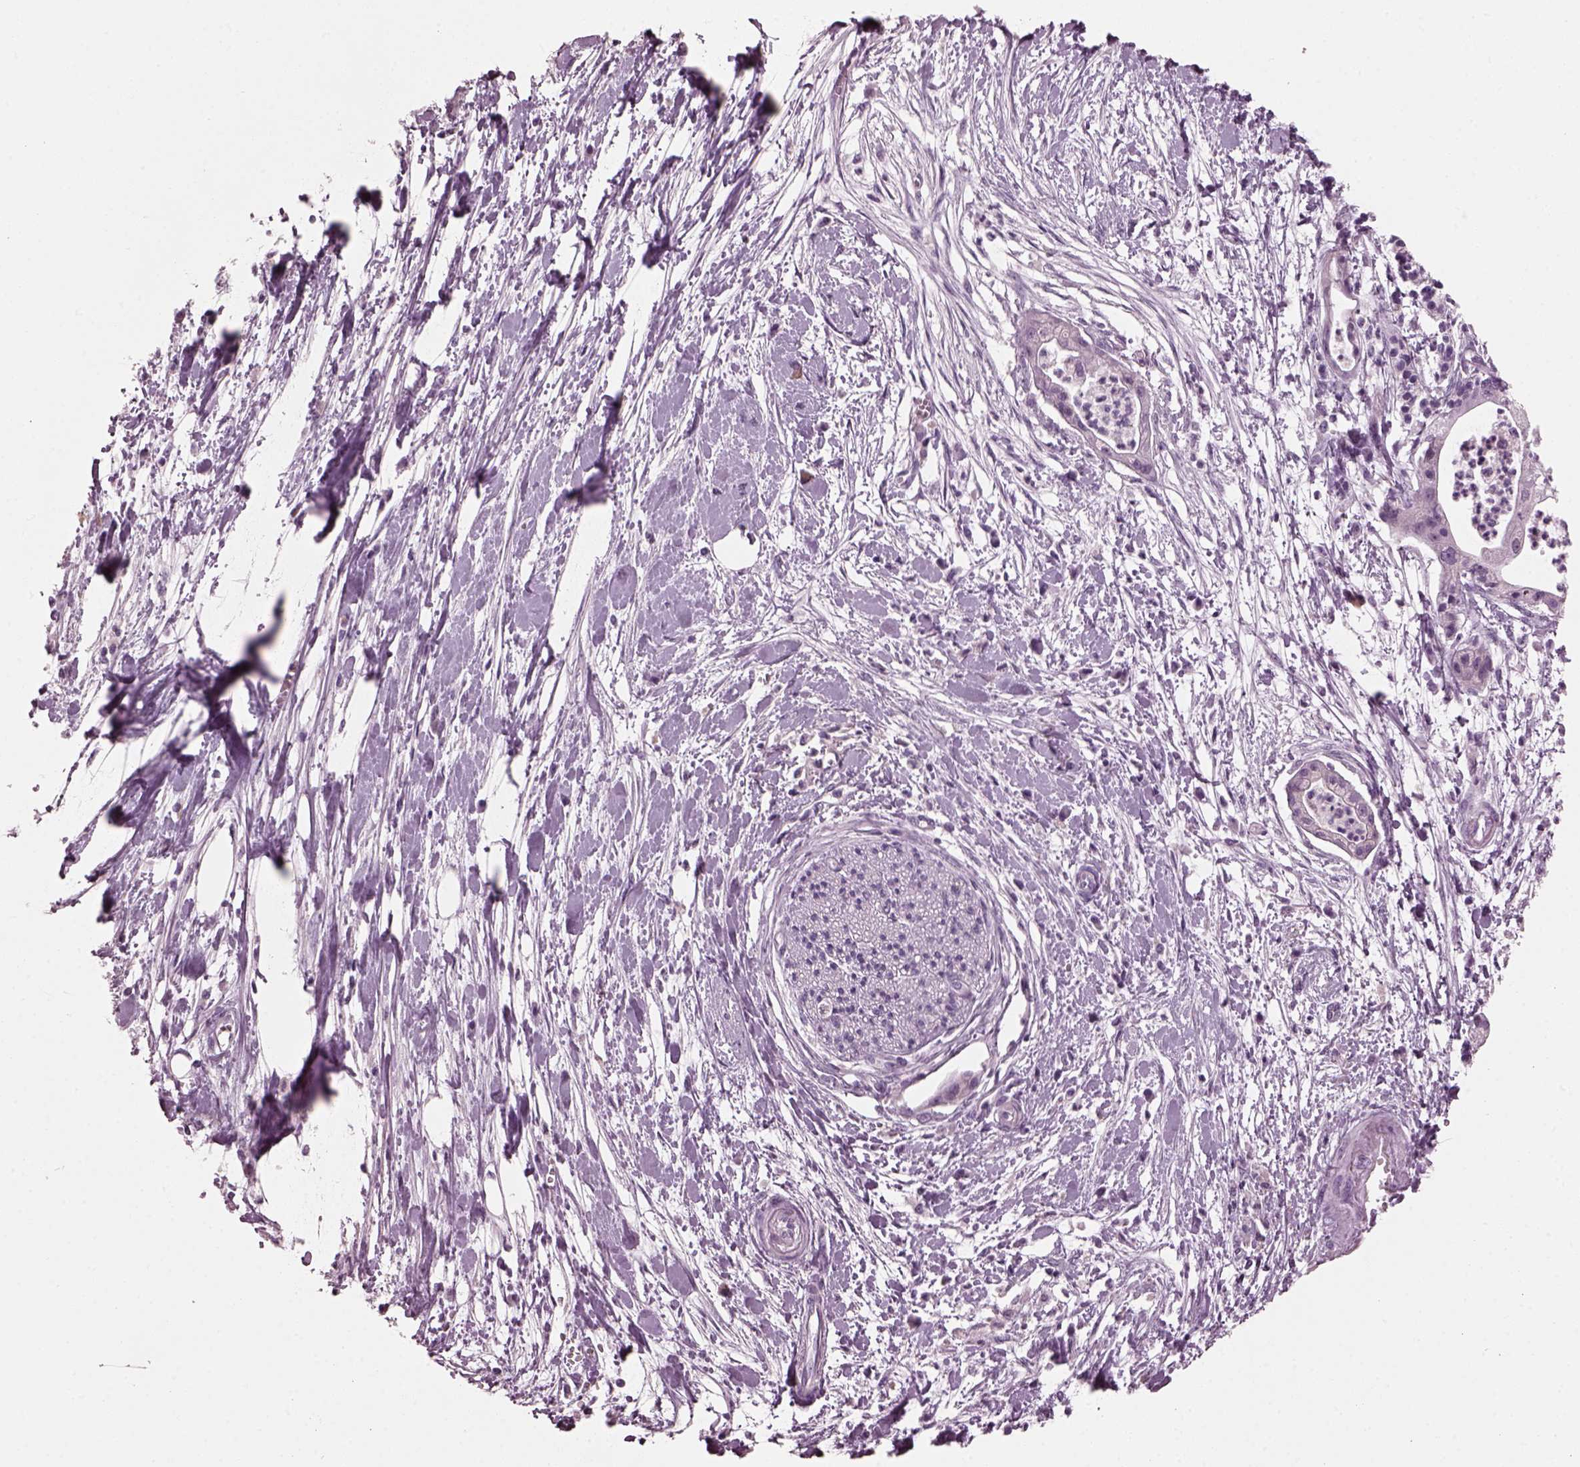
{"staining": {"intensity": "negative", "quantity": "none", "location": "none"}, "tissue": "pancreatic cancer", "cell_type": "Tumor cells", "image_type": "cancer", "snomed": [{"axis": "morphology", "description": "Normal tissue, NOS"}, {"axis": "morphology", "description": "Adenocarcinoma, NOS"}, {"axis": "topography", "description": "Lymph node"}, {"axis": "topography", "description": "Pancreas"}], "caption": "Human adenocarcinoma (pancreatic) stained for a protein using immunohistochemistry displays no positivity in tumor cells.", "gene": "SLC6A17", "patient": {"sex": "female", "age": 58}}